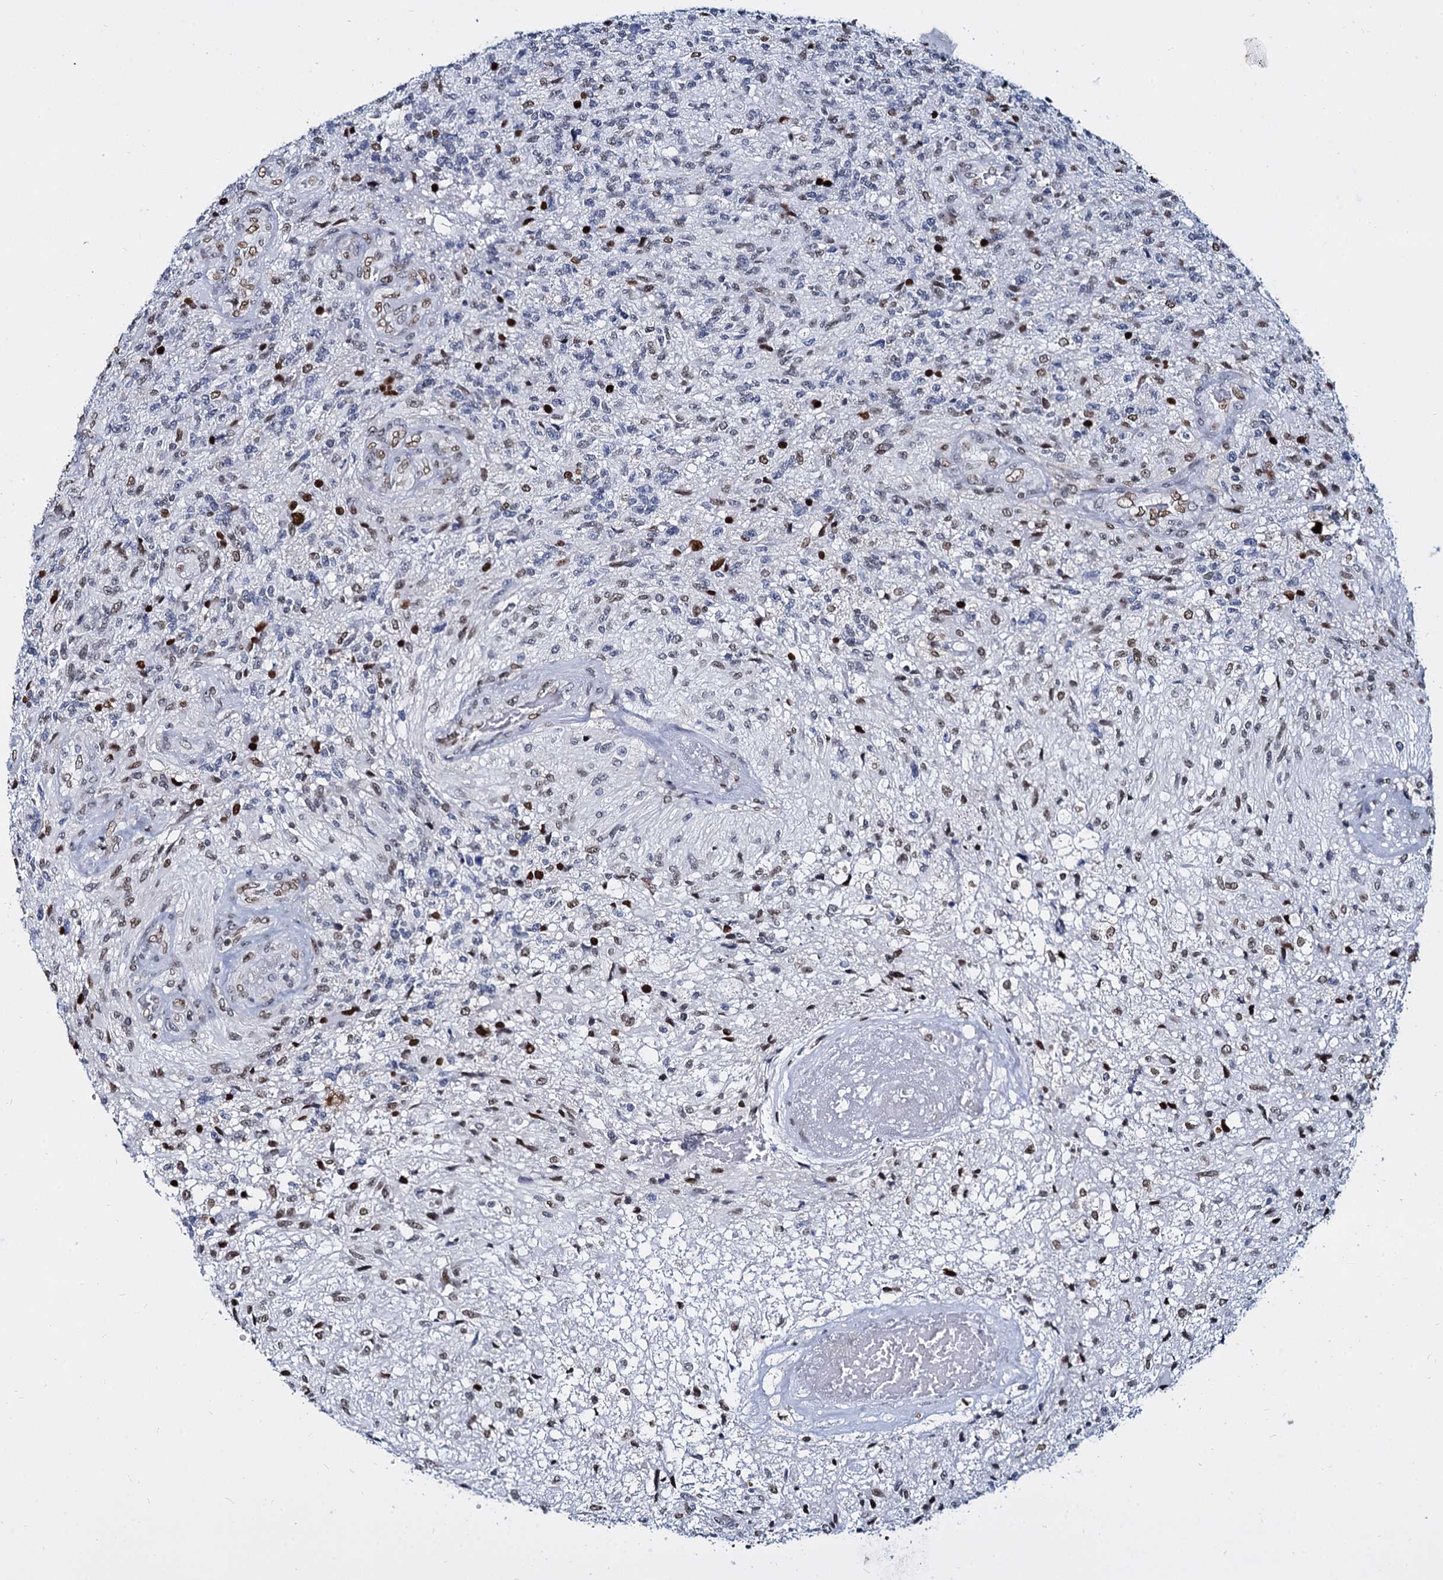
{"staining": {"intensity": "moderate", "quantity": "<25%", "location": "nuclear"}, "tissue": "glioma", "cell_type": "Tumor cells", "image_type": "cancer", "snomed": [{"axis": "morphology", "description": "Glioma, malignant, High grade"}, {"axis": "topography", "description": "Brain"}], "caption": "IHC (DAB) staining of human malignant high-grade glioma exhibits moderate nuclear protein positivity in about <25% of tumor cells.", "gene": "CMAS", "patient": {"sex": "male", "age": 56}}